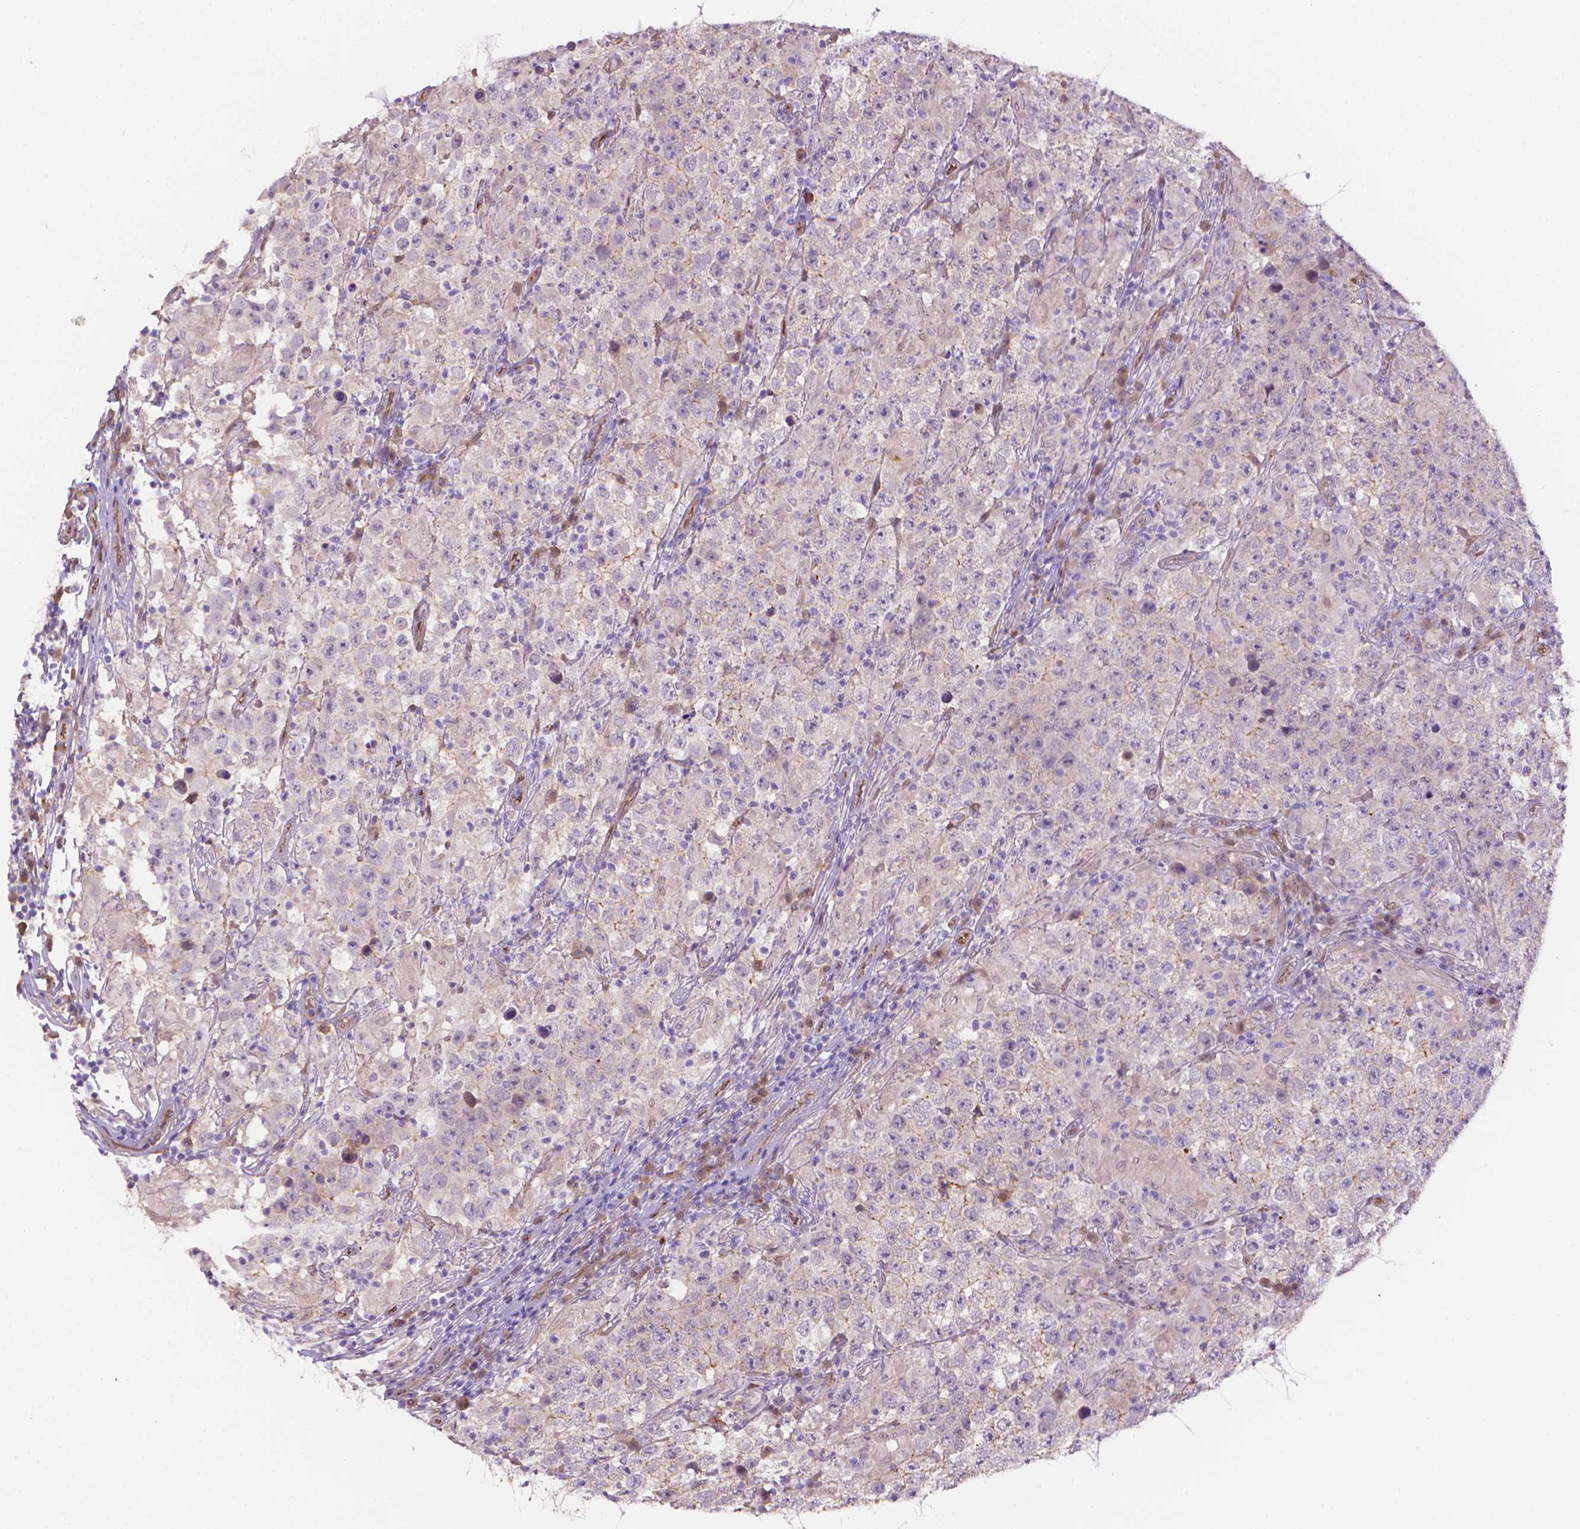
{"staining": {"intensity": "moderate", "quantity": "<25%", "location": "cytoplasmic/membranous"}, "tissue": "testis cancer", "cell_type": "Tumor cells", "image_type": "cancer", "snomed": [{"axis": "morphology", "description": "Seminoma, NOS"}, {"axis": "morphology", "description": "Carcinoma, Embryonal, NOS"}, {"axis": "topography", "description": "Testis"}], "caption": "Immunohistochemistry (IHC) staining of testis cancer, which displays low levels of moderate cytoplasmic/membranous expression in about <25% of tumor cells indicating moderate cytoplasmic/membranous protein positivity. The staining was performed using DAB (3,3'-diaminobenzidine) (brown) for protein detection and nuclei were counterstained in hematoxylin (blue).", "gene": "CLIC4", "patient": {"sex": "male", "age": 41}}